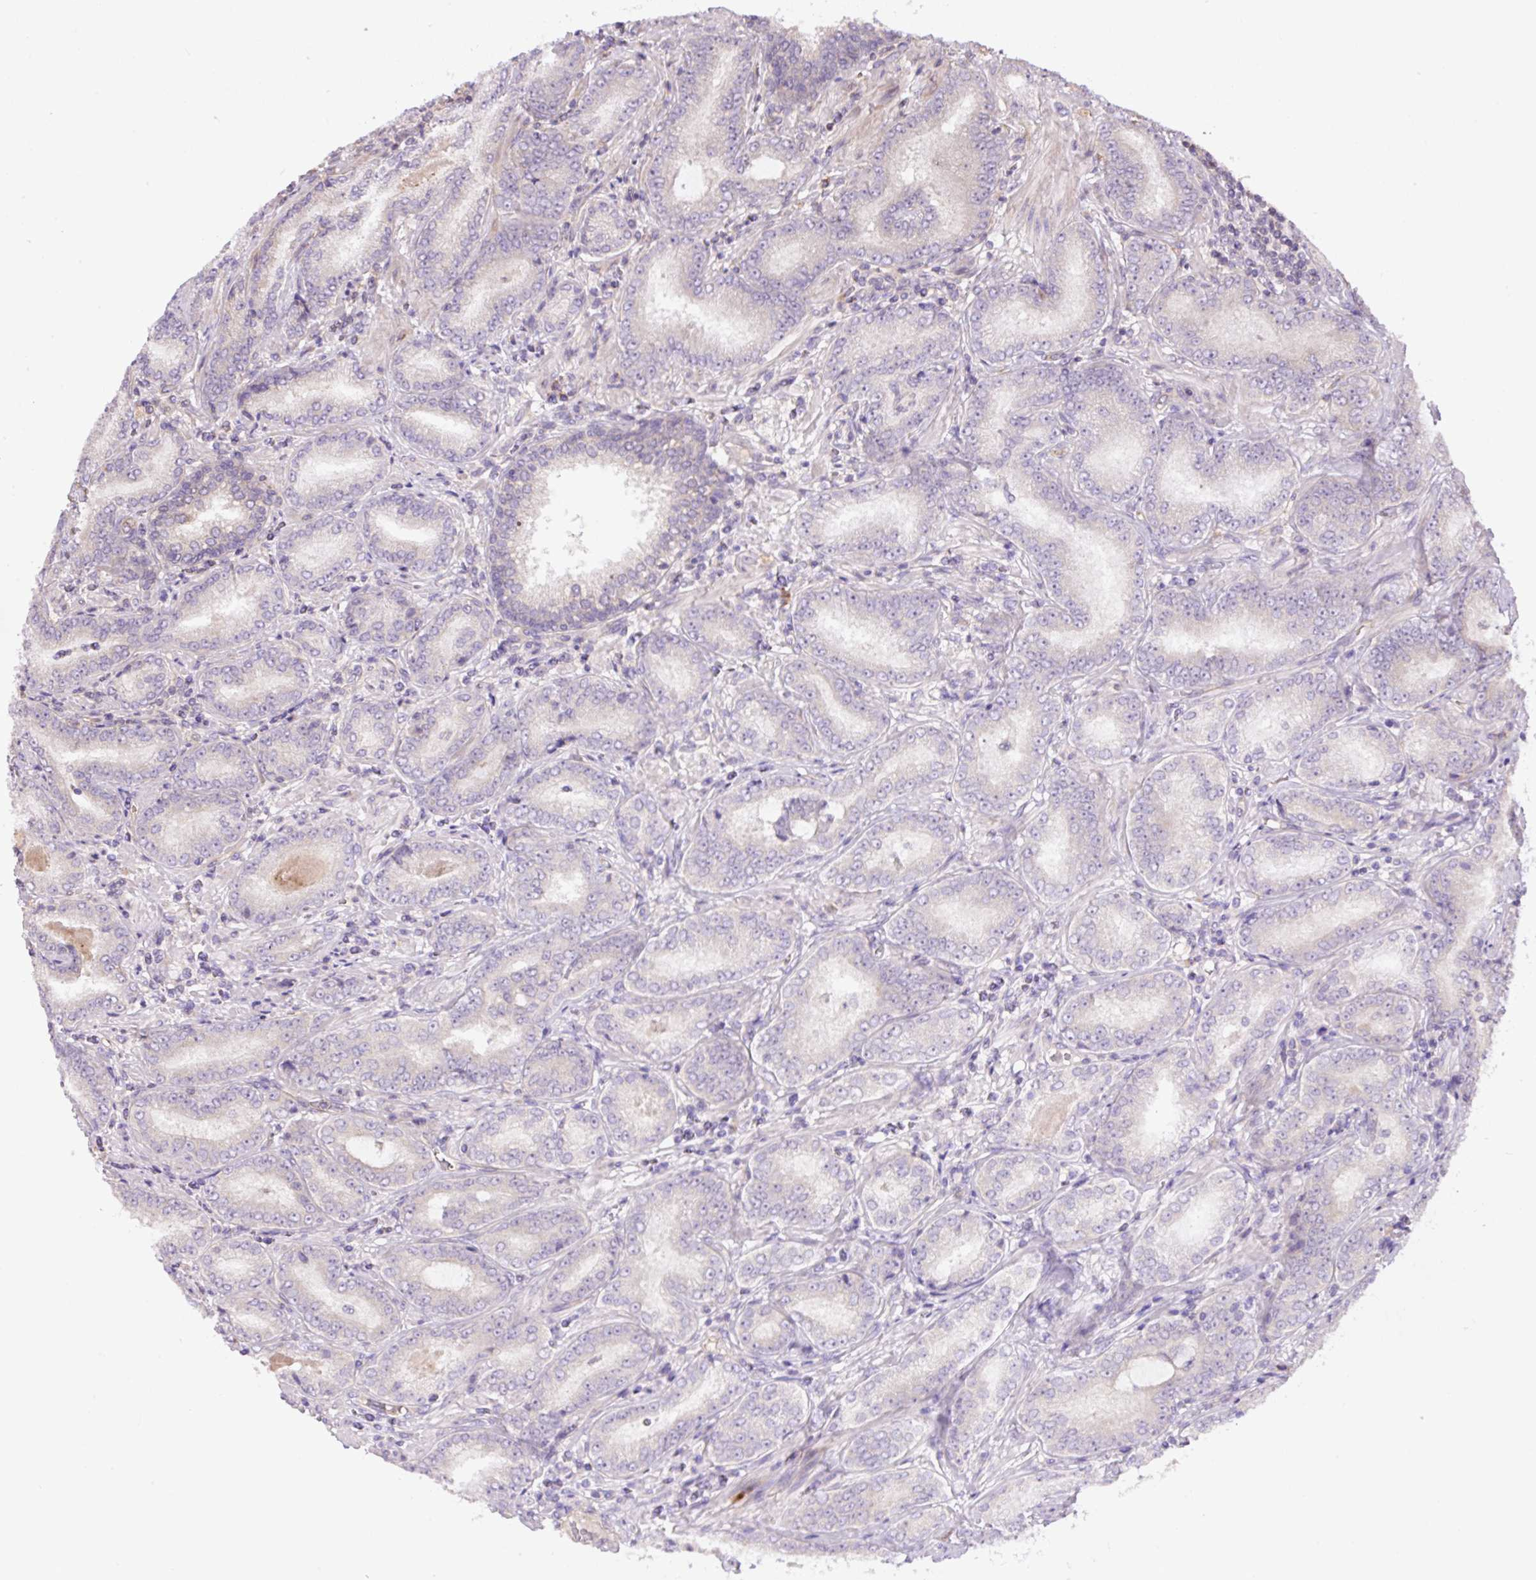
{"staining": {"intensity": "negative", "quantity": "none", "location": "none"}, "tissue": "prostate cancer", "cell_type": "Tumor cells", "image_type": "cancer", "snomed": [{"axis": "morphology", "description": "Adenocarcinoma, High grade"}, {"axis": "topography", "description": "Prostate"}], "caption": "IHC histopathology image of neoplastic tissue: human prostate cancer stained with DAB (3,3'-diaminobenzidine) exhibits no significant protein staining in tumor cells.", "gene": "PPME1", "patient": {"sex": "male", "age": 72}}